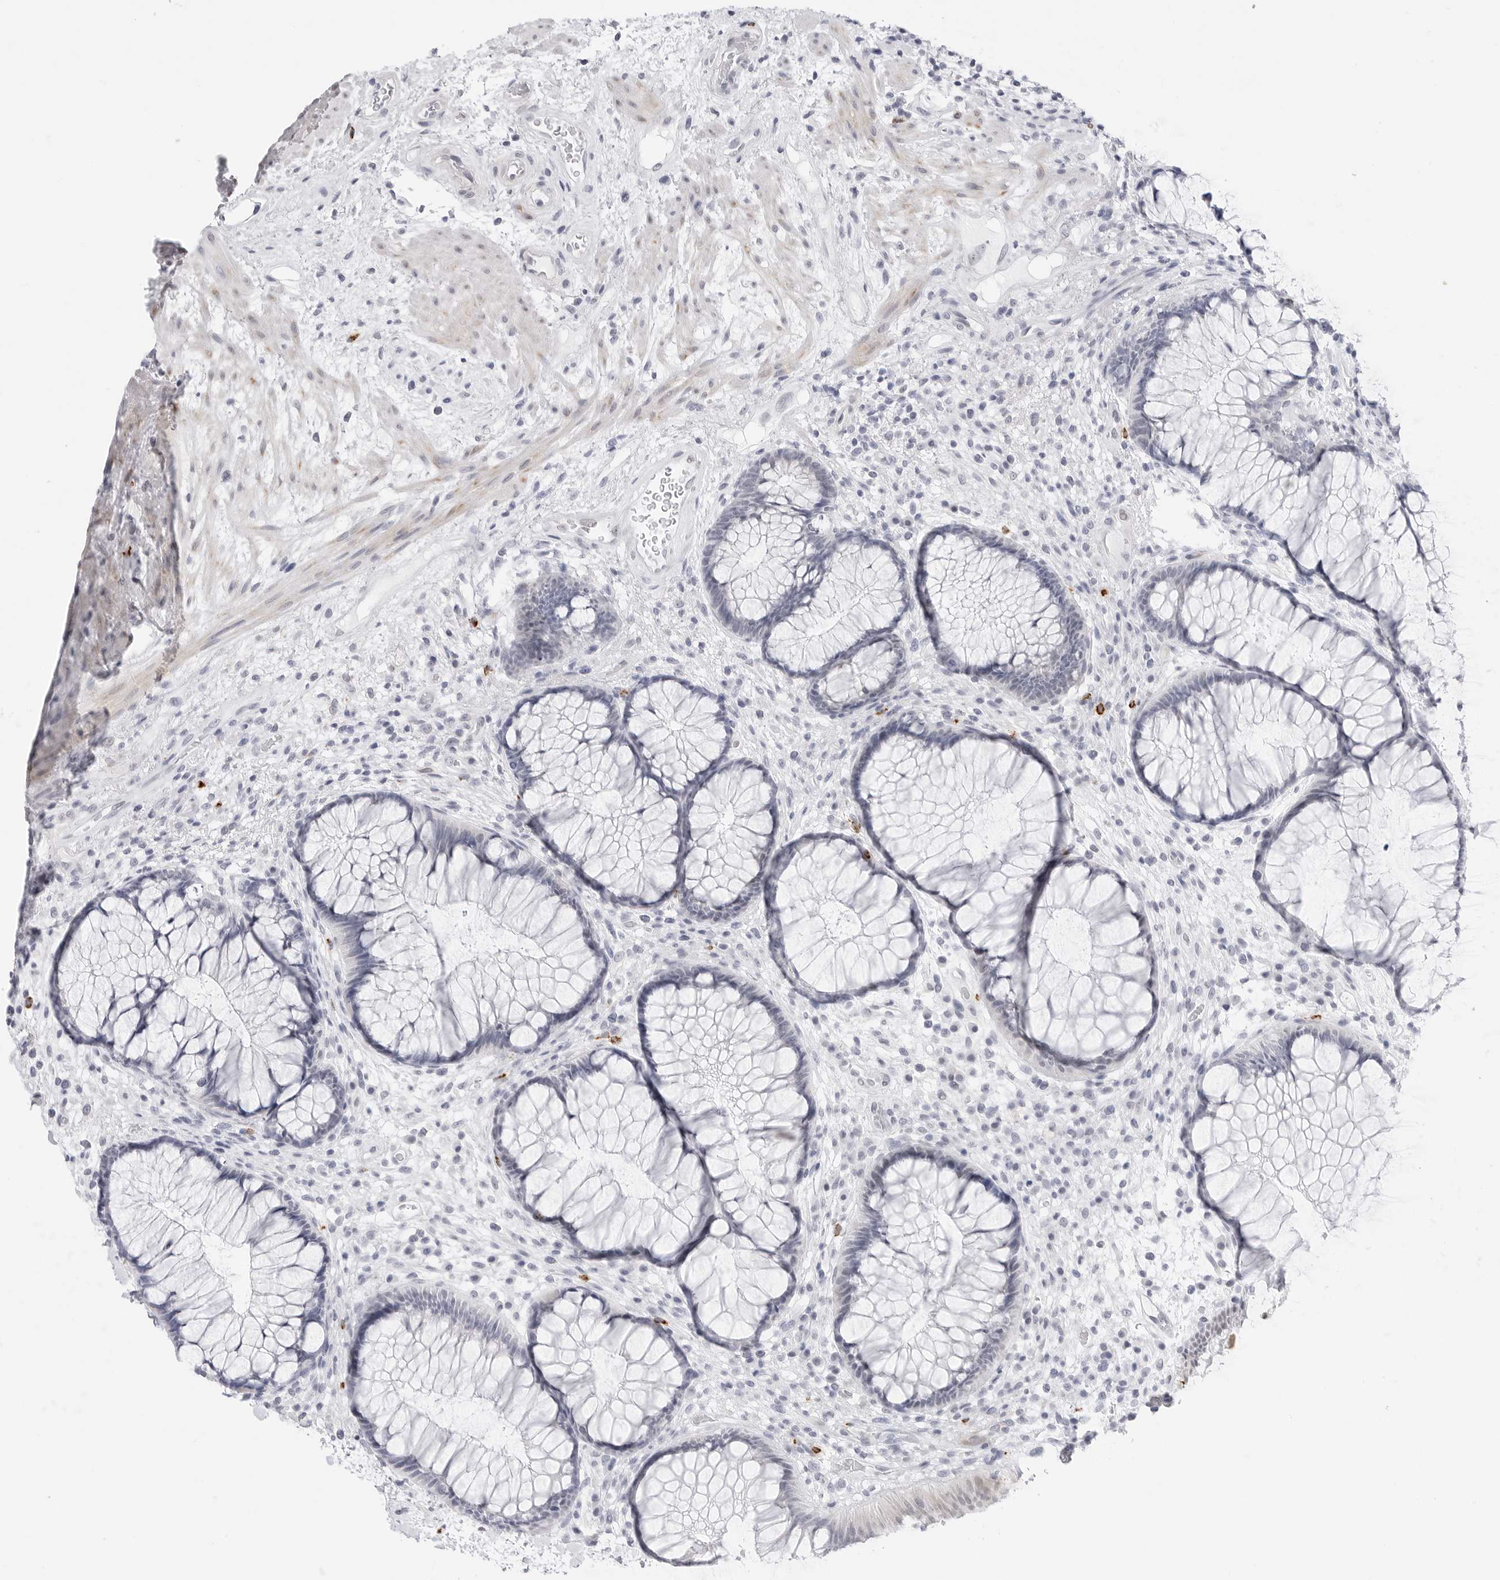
{"staining": {"intensity": "moderate", "quantity": "25%-75%", "location": "cytoplasmic/membranous"}, "tissue": "rectum", "cell_type": "Glandular cells", "image_type": "normal", "snomed": [{"axis": "morphology", "description": "Normal tissue, NOS"}, {"axis": "topography", "description": "Rectum"}], "caption": "The image reveals staining of unremarkable rectum, revealing moderate cytoplasmic/membranous protein positivity (brown color) within glandular cells. (IHC, brightfield microscopy, high magnification).", "gene": "HSPB7", "patient": {"sex": "male", "age": 51}}